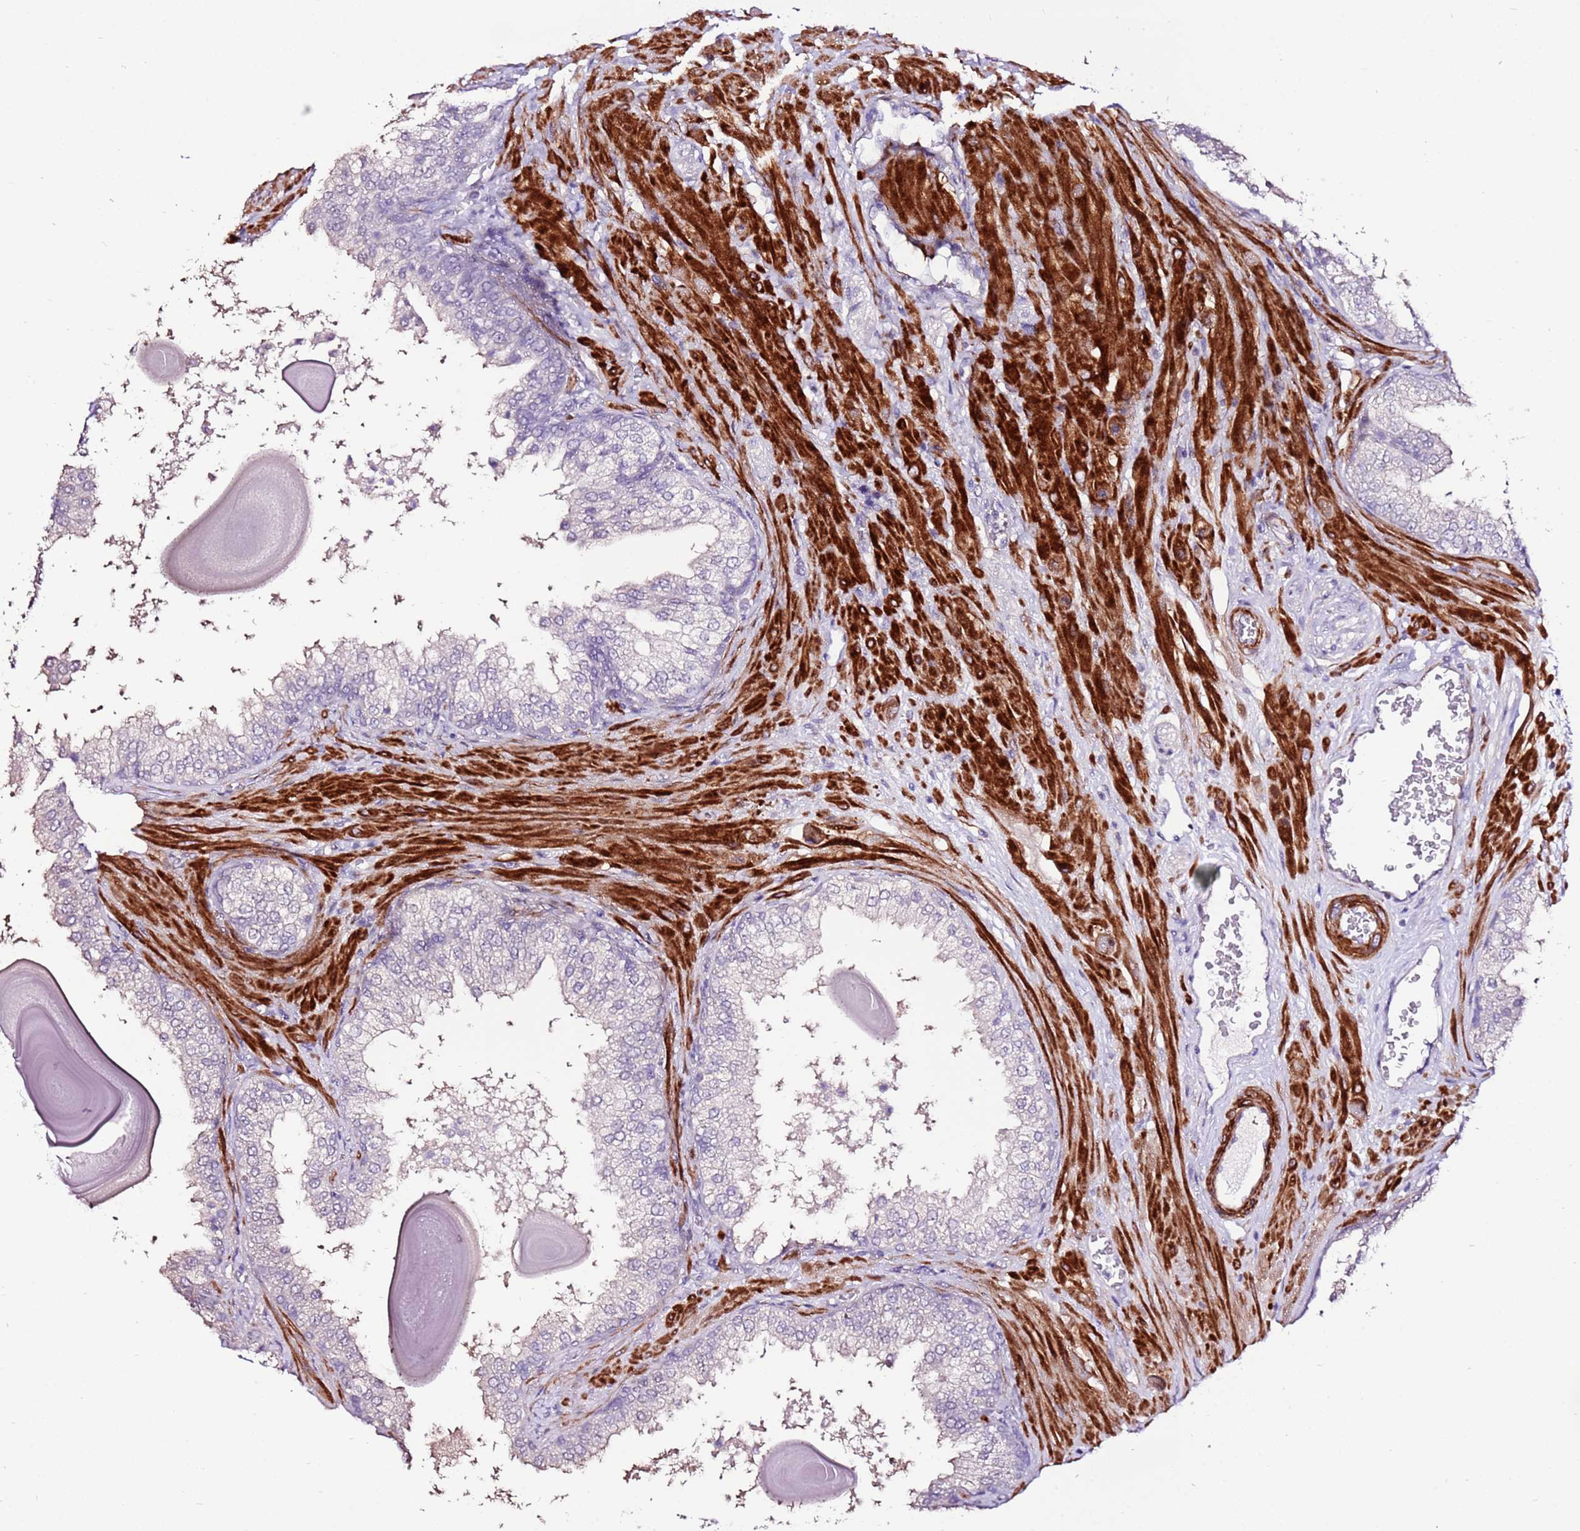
{"staining": {"intensity": "negative", "quantity": "none", "location": "none"}, "tissue": "prostate", "cell_type": "Glandular cells", "image_type": "normal", "snomed": [{"axis": "morphology", "description": "Normal tissue, NOS"}, {"axis": "topography", "description": "Prostate"}], "caption": "Immunohistochemistry histopathology image of unremarkable prostate: human prostate stained with DAB (3,3'-diaminobenzidine) displays no significant protein expression in glandular cells. (Stains: DAB IHC with hematoxylin counter stain, Microscopy: brightfield microscopy at high magnification).", "gene": "ART5", "patient": {"sex": "male", "age": 48}}